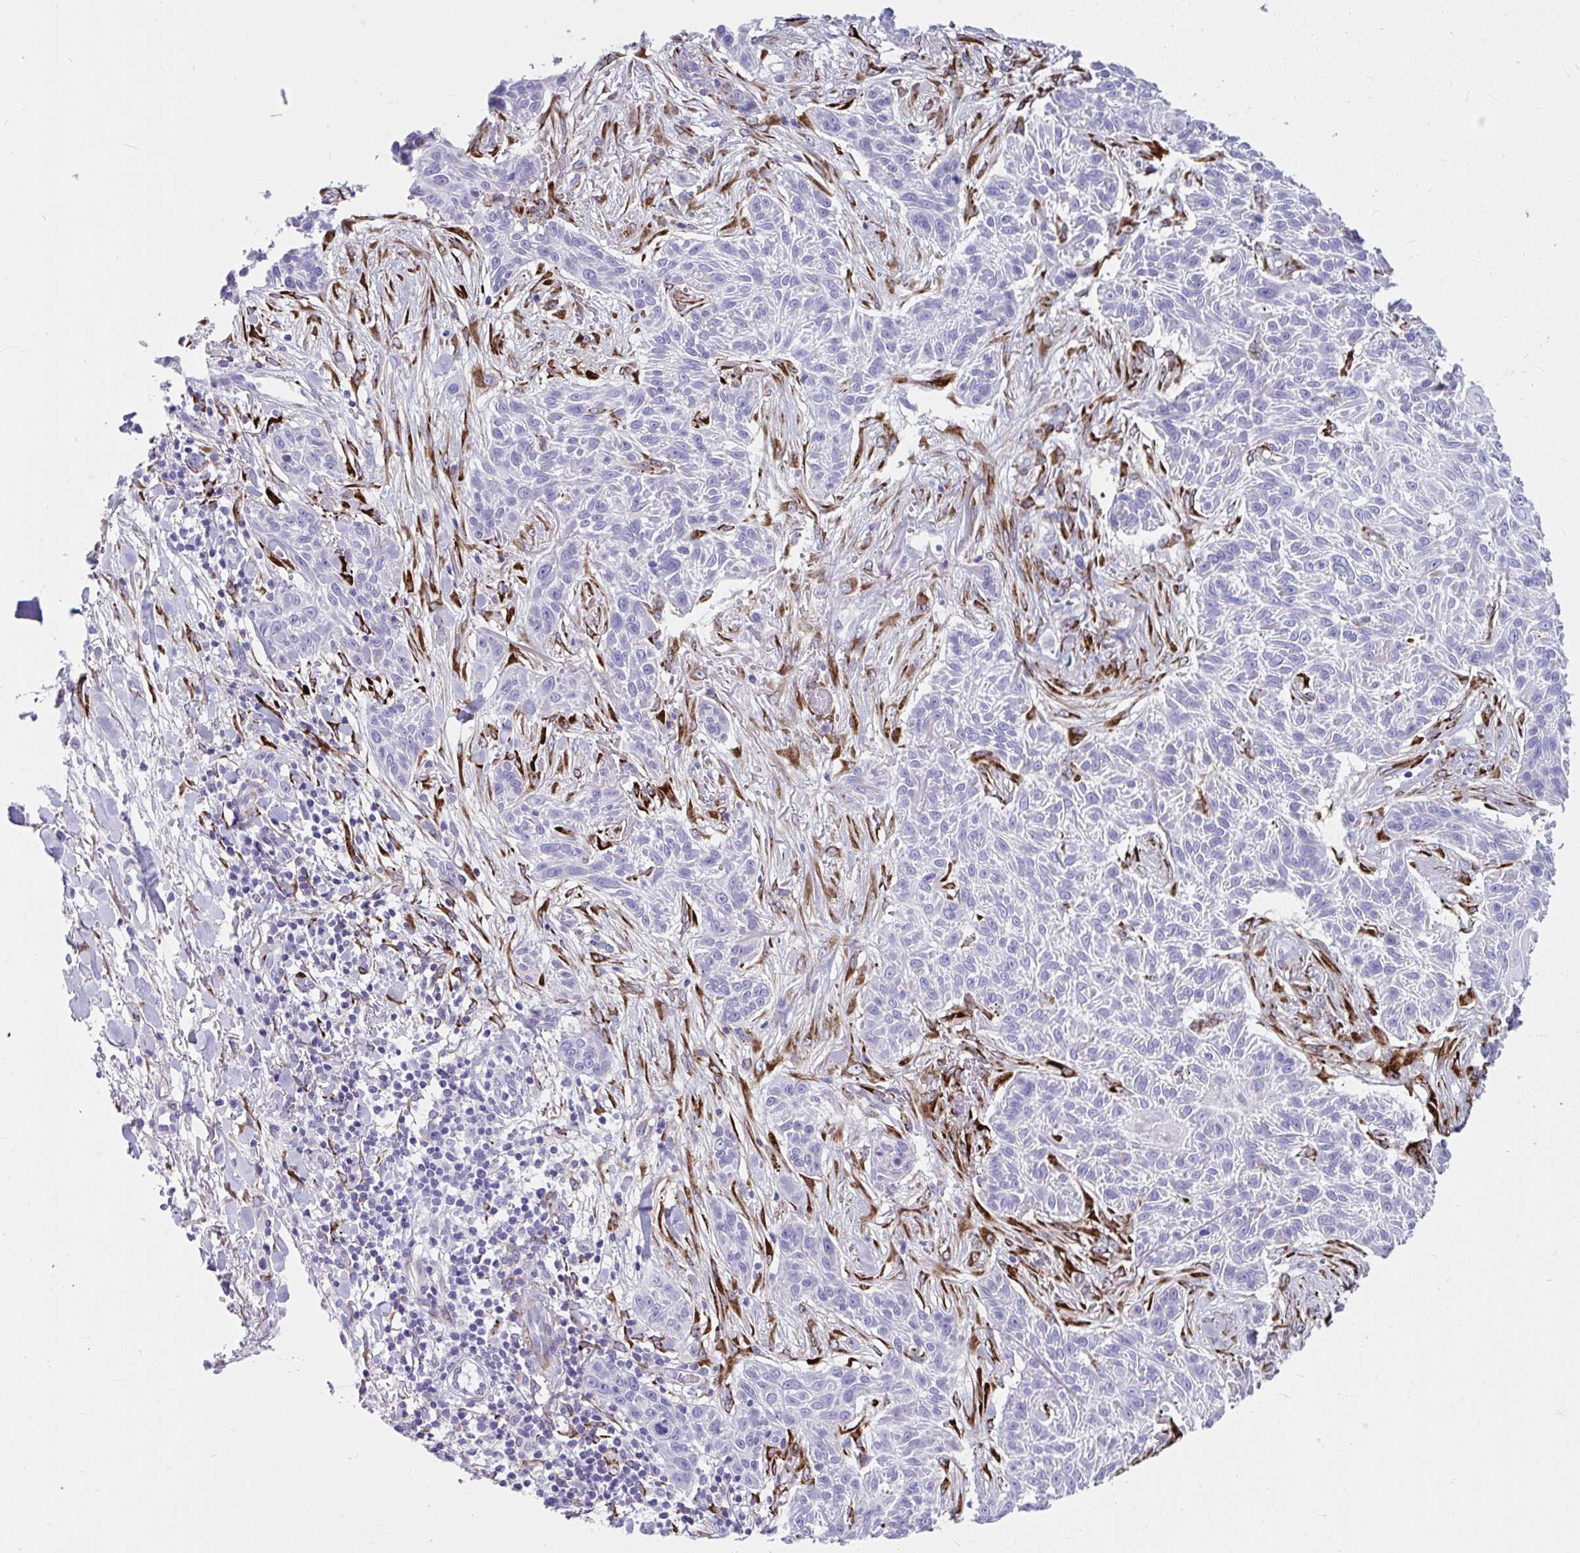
{"staining": {"intensity": "negative", "quantity": "none", "location": "none"}, "tissue": "skin cancer", "cell_type": "Tumor cells", "image_type": "cancer", "snomed": [{"axis": "morphology", "description": "Squamous cell carcinoma, NOS"}, {"axis": "topography", "description": "Skin"}], "caption": "IHC photomicrograph of neoplastic tissue: skin squamous cell carcinoma stained with DAB (3,3'-diaminobenzidine) displays no significant protein positivity in tumor cells.", "gene": "GRXCR2", "patient": {"sex": "male", "age": 86}}